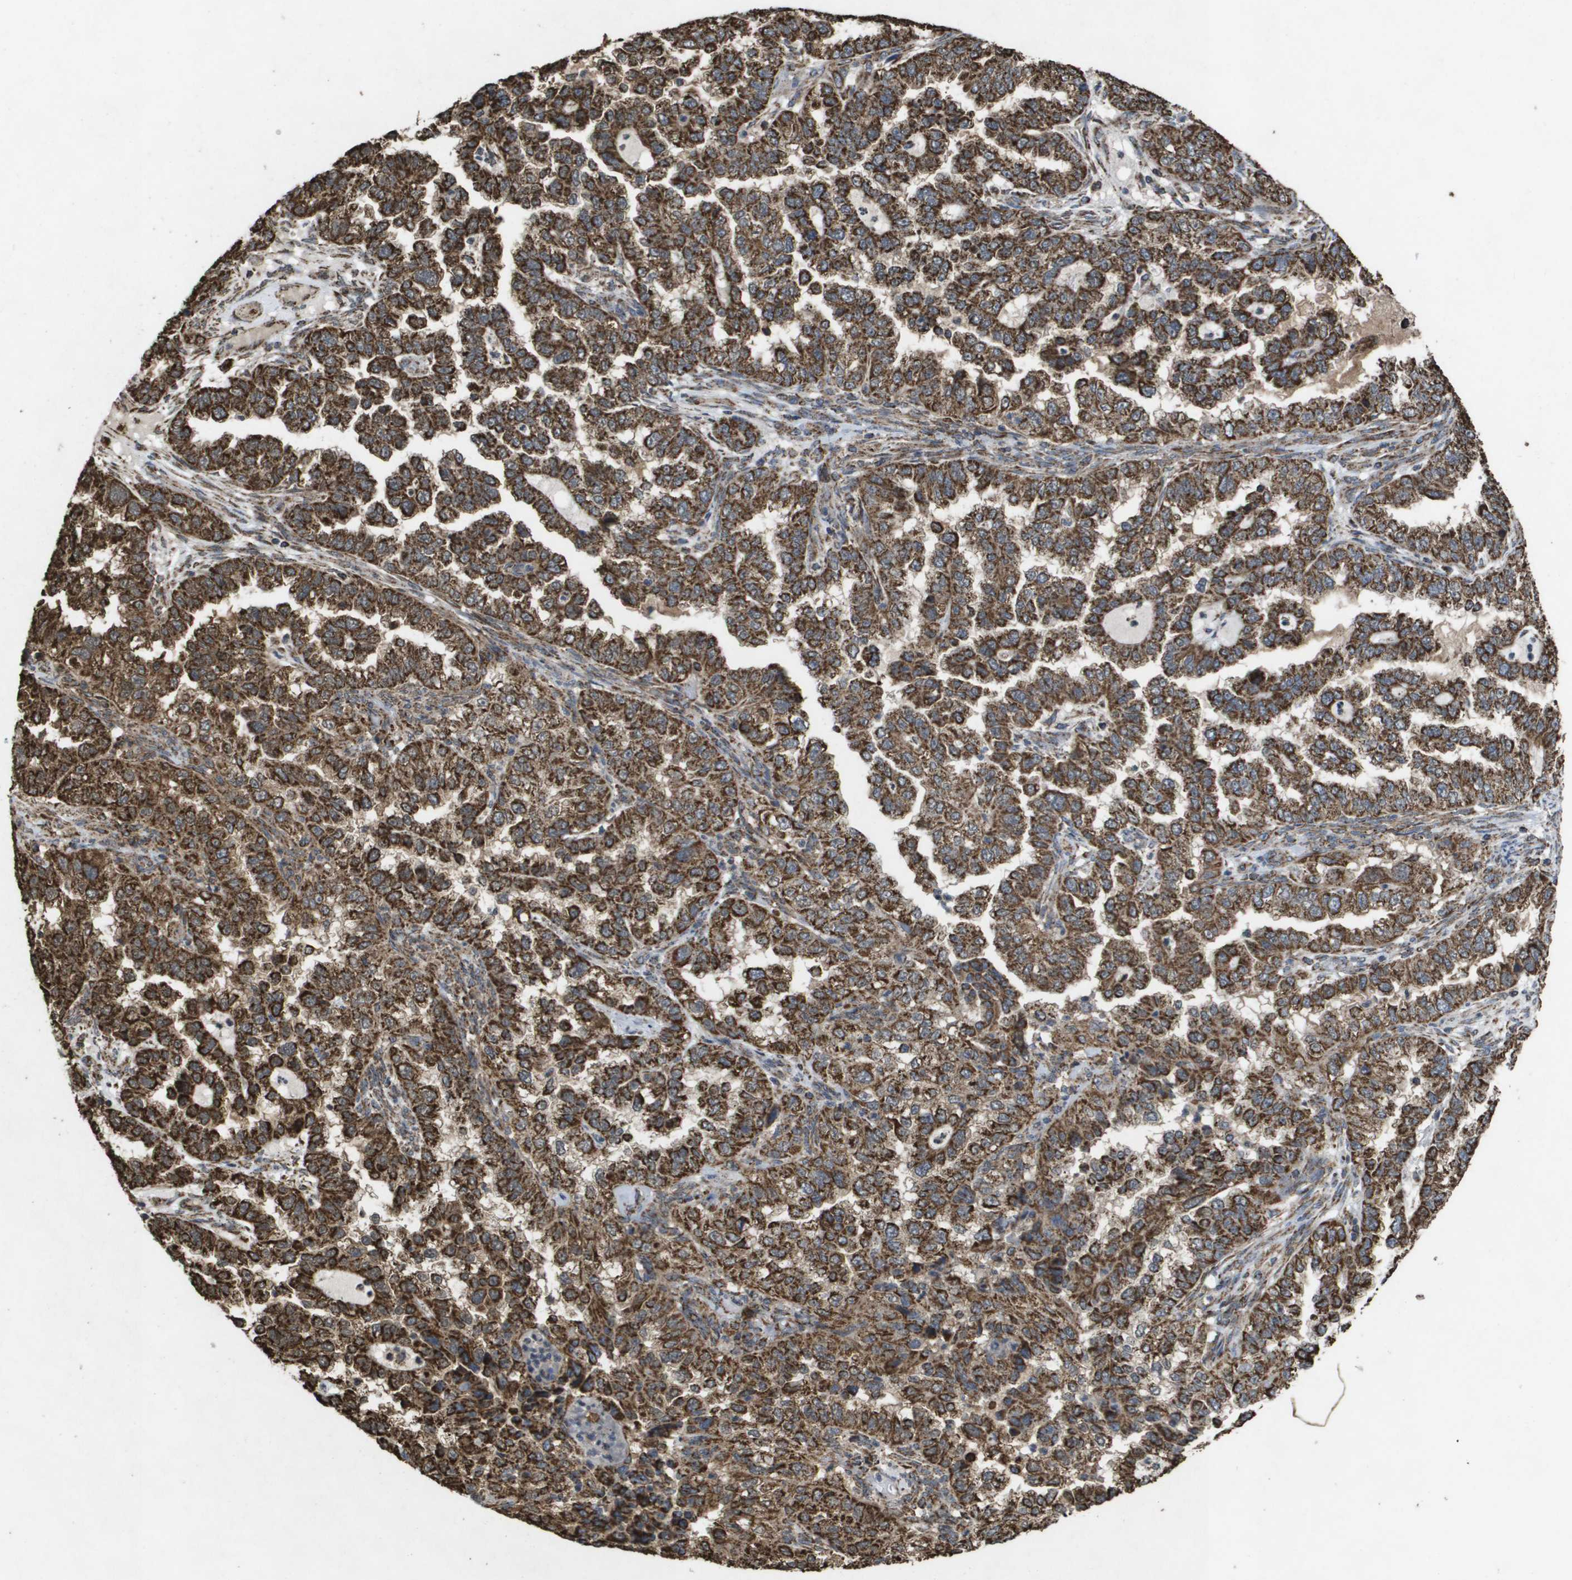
{"staining": {"intensity": "strong", "quantity": ">75%", "location": "cytoplasmic/membranous"}, "tissue": "endometrial cancer", "cell_type": "Tumor cells", "image_type": "cancer", "snomed": [{"axis": "morphology", "description": "Adenocarcinoma, NOS"}, {"axis": "topography", "description": "Endometrium"}], "caption": "Endometrial adenocarcinoma stained with a protein marker shows strong staining in tumor cells.", "gene": "HSPE1", "patient": {"sex": "female", "age": 85}}